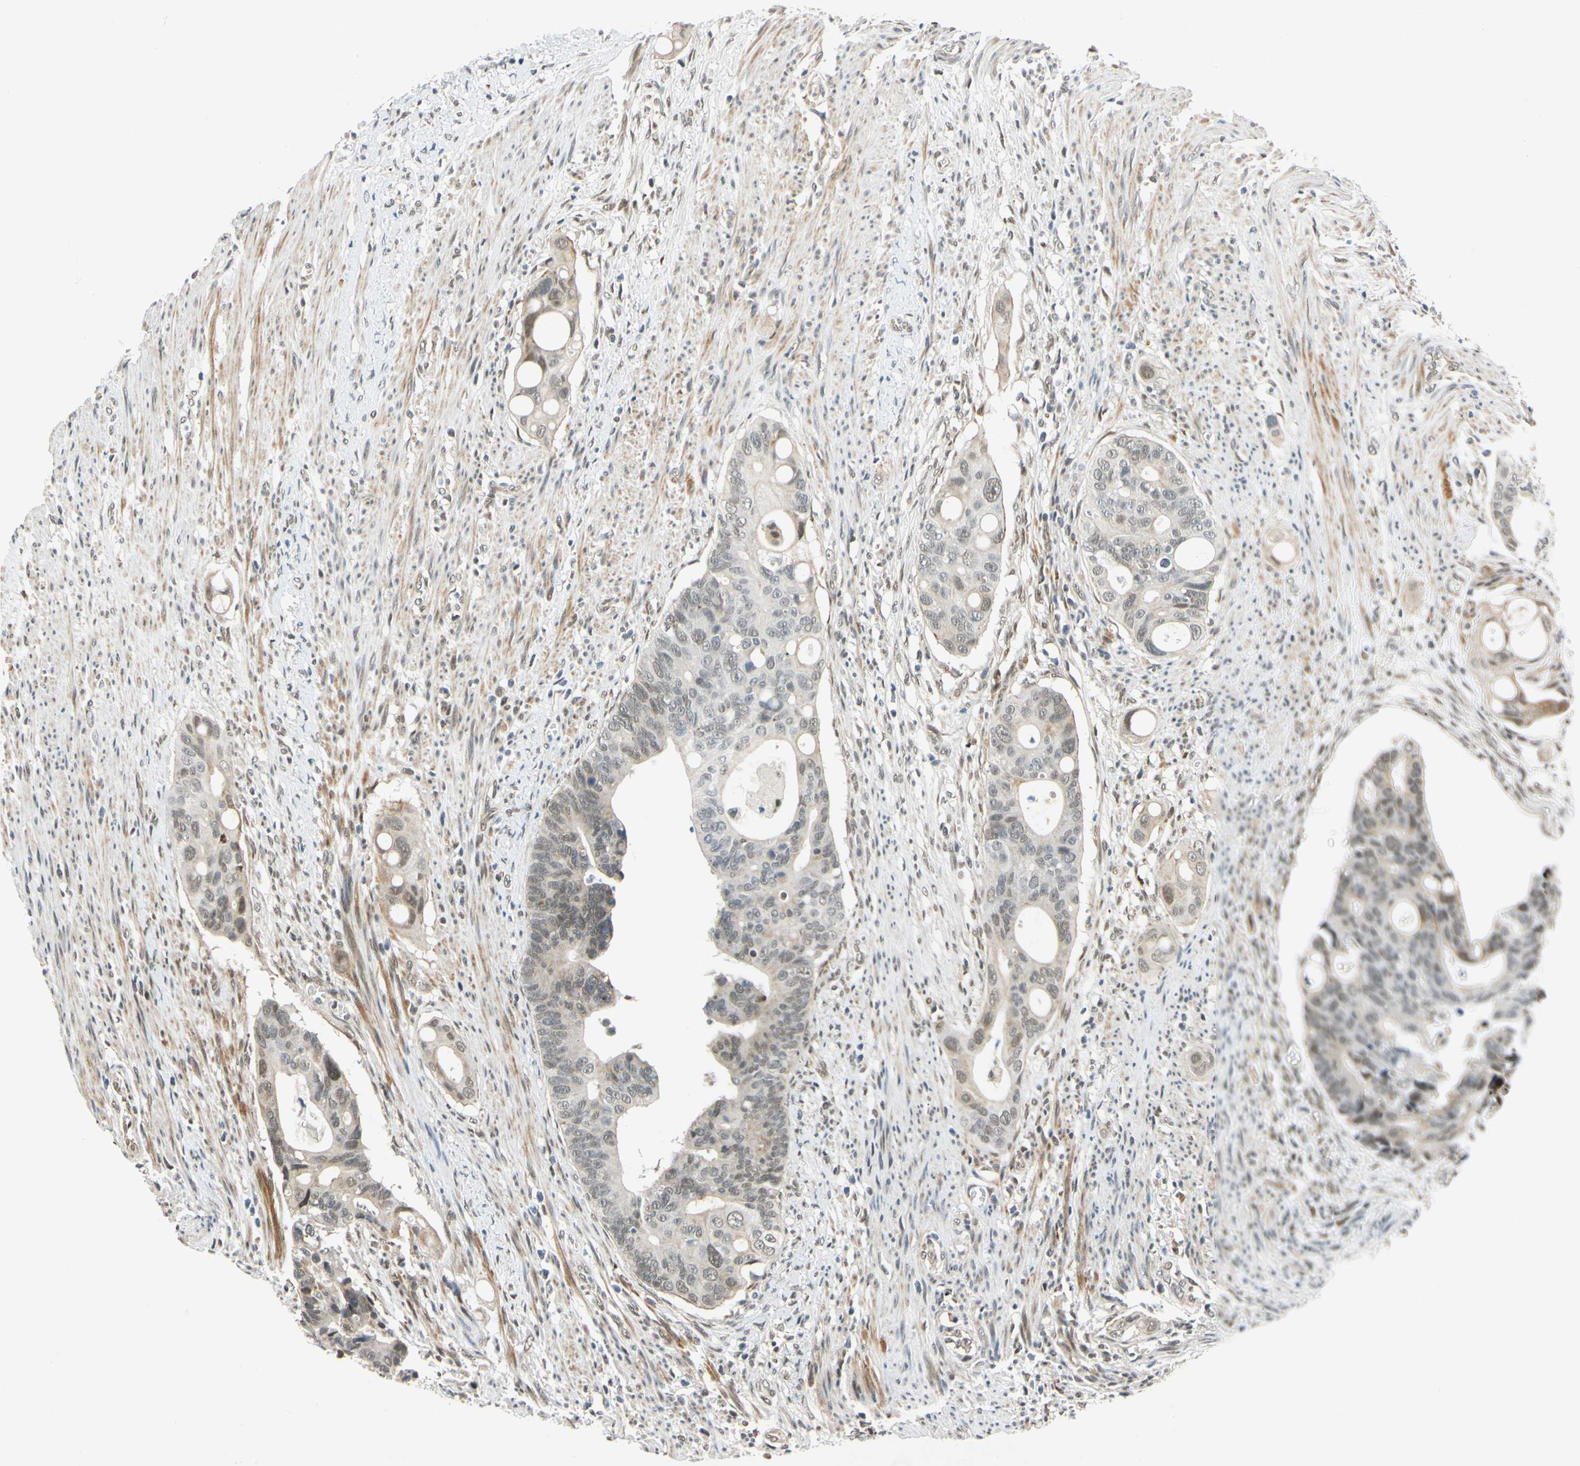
{"staining": {"intensity": "weak", "quantity": "25%-75%", "location": "cytoplasmic/membranous"}, "tissue": "colorectal cancer", "cell_type": "Tumor cells", "image_type": "cancer", "snomed": [{"axis": "morphology", "description": "Adenocarcinoma, NOS"}, {"axis": "topography", "description": "Colon"}], "caption": "Adenocarcinoma (colorectal) stained with a brown dye reveals weak cytoplasmic/membranous positive expression in about 25%-75% of tumor cells.", "gene": "POGZ", "patient": {"sex": "female", "age": 57}}